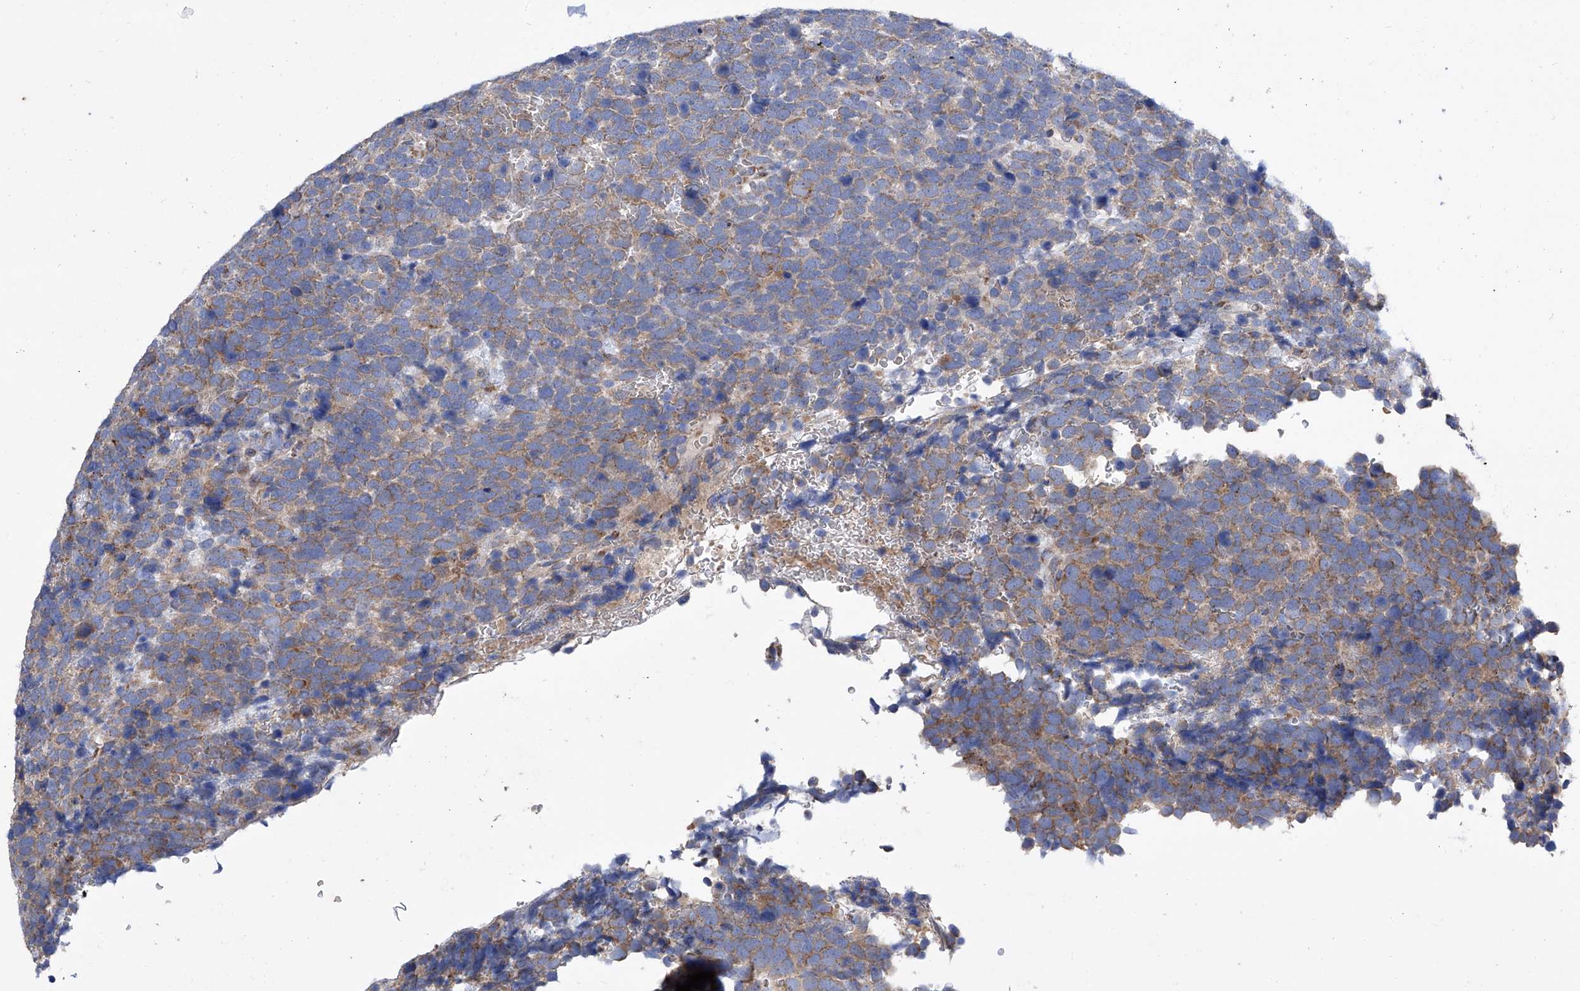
{"staining": {"intensity": "moderate", "quantity": ">75%", "location": "cytoplasmic/membranous"}, "tissue": "urothelial cancer", "cell_type": "Tumor cells", "image_type": "cancer", "snomed": [{"axis": "morphology", "description": "Urothelial carcinoma, High grade"}, {"axis": "topography", "description": "Urinary bladder"}], "caption": "Moderate cytoplasmic/membranous protein staining is present in about >75% of tumor cells in urothelial carcinoma (high-grade).", "gene": "TJAP1", "patient": {"sex": "female", "age": 82}}